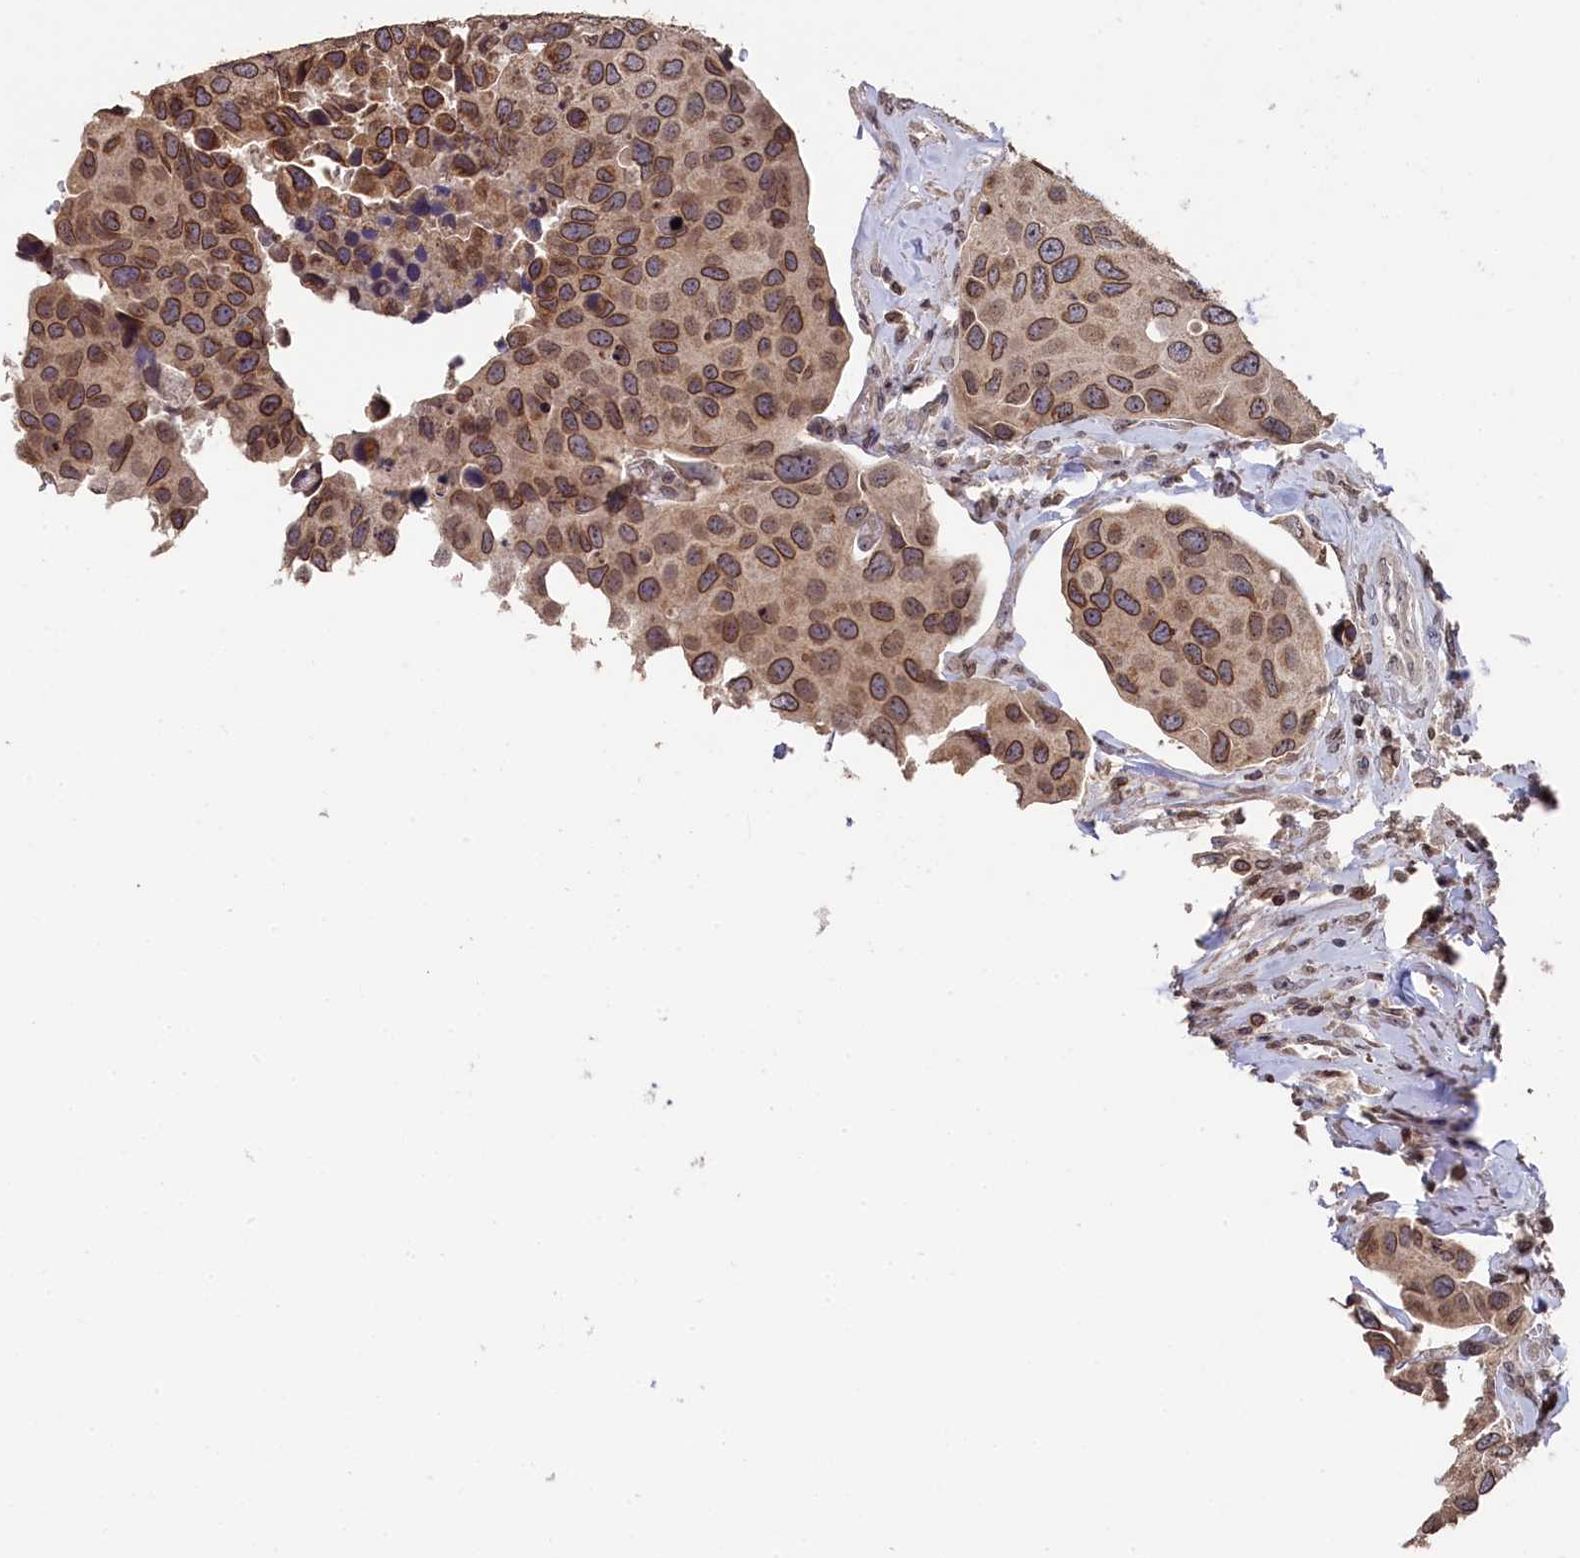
{"staining": {"intensity": "moderate", "quantity": ">75%", "location": "cytoplasmic/membranous,nuclear"}, "tissue": "urothelial cancer", "cell_type": "Tumor cells", "image_type": "cancer", "snomed": [{"axis": "morphology", "description": "Urothelial carcinoma, High grade"}, {"axis": "topography", "description": "Urinary bladder"}], "caption": "This image reveals urothelial cancer stained with immunohistochemistry (IHC) to label a protein in brown. The cytoplasmic/membranous and nuclear of tumor cells show moderate positivity for the protein. Nuclei are counter-stained blue.", "gene": "ANKEF1", "patient": {"sex": "male", "age": 74}}